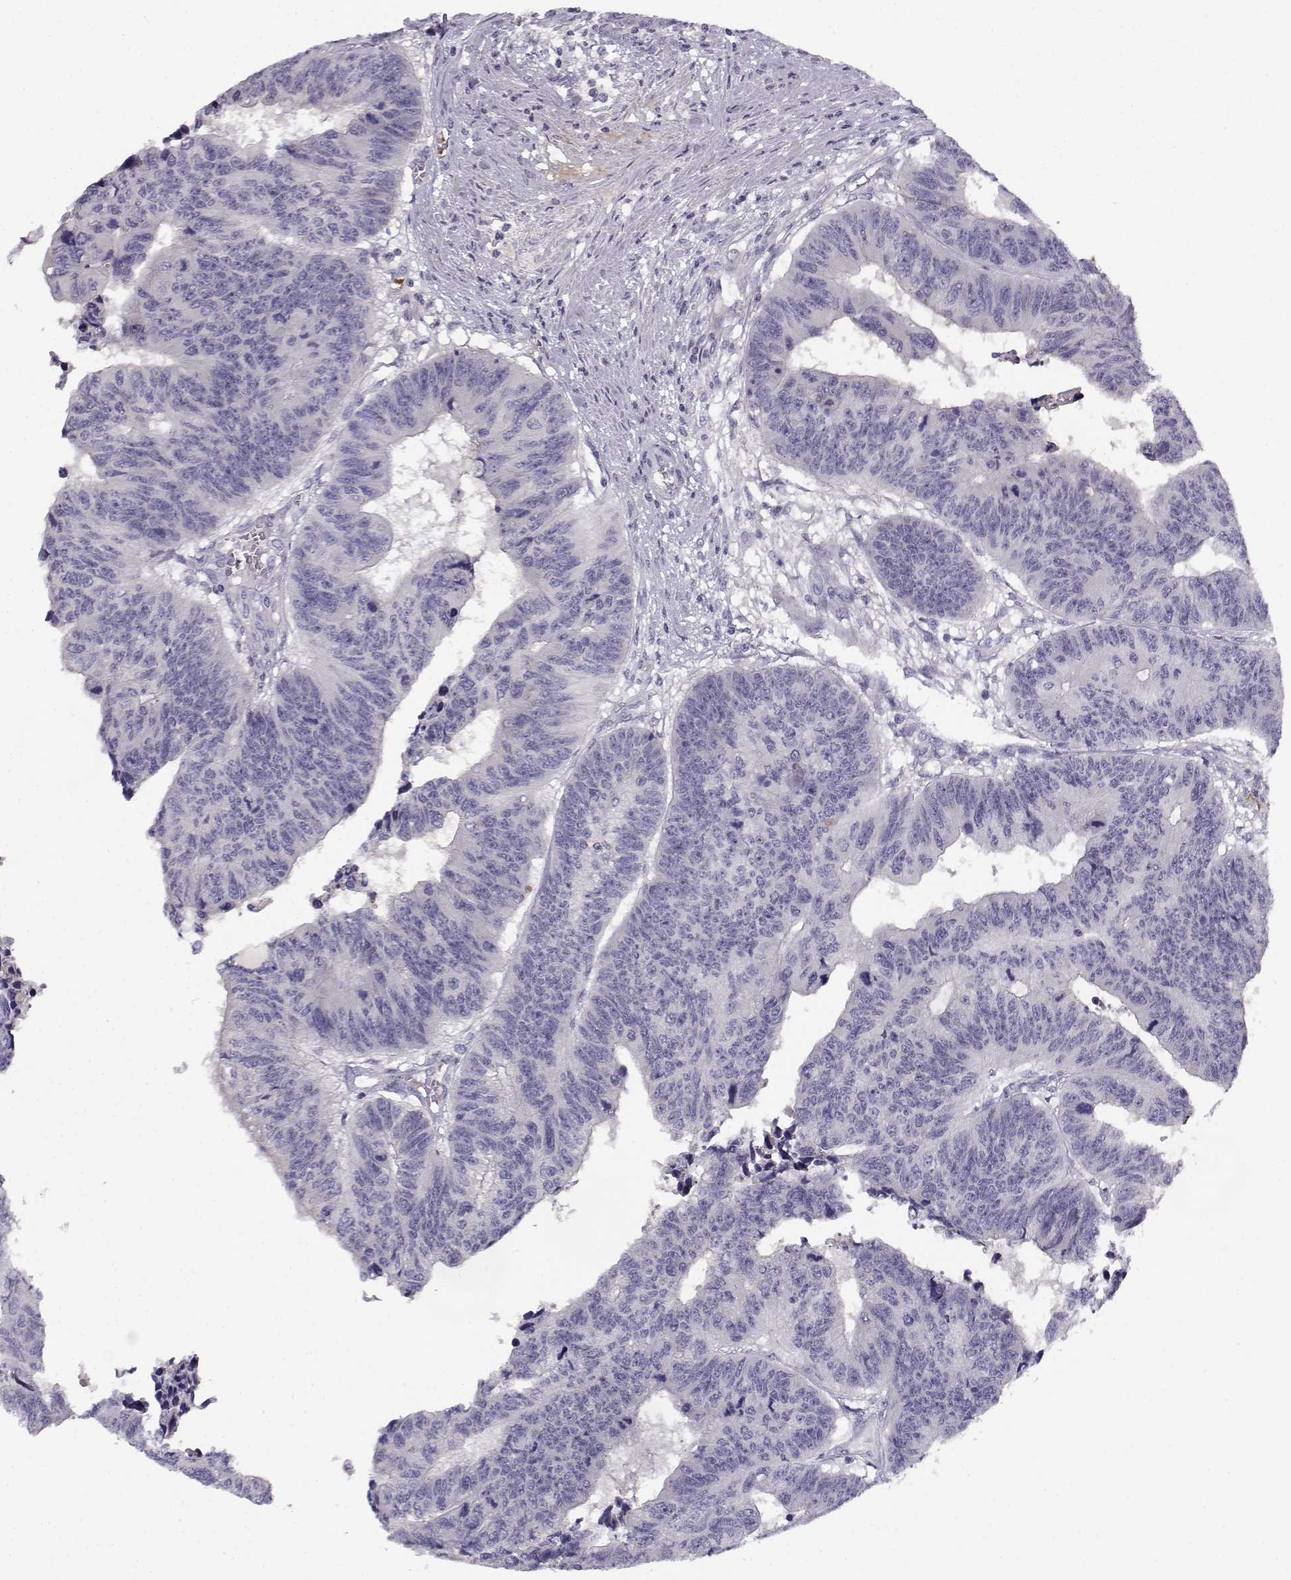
{"staining": {"intensity": "negative", "quantity": "none", "location": "none"}, "tissue": "colorectal cancer", "cell_type": "Tumor cells", "image_type": "cancer", "snomed": [{"axis": "morphology", "description": "Adenocarcinoma, NOS"}, {"axis": "topography", "description": "Rectum"}], "caption": "A high-resolution image shows IHC staining of colorectal cancer, which displays no significant staining in tumor cells.", "gene": "DDX25", "patient": {"sex": "female", "age": 85}}